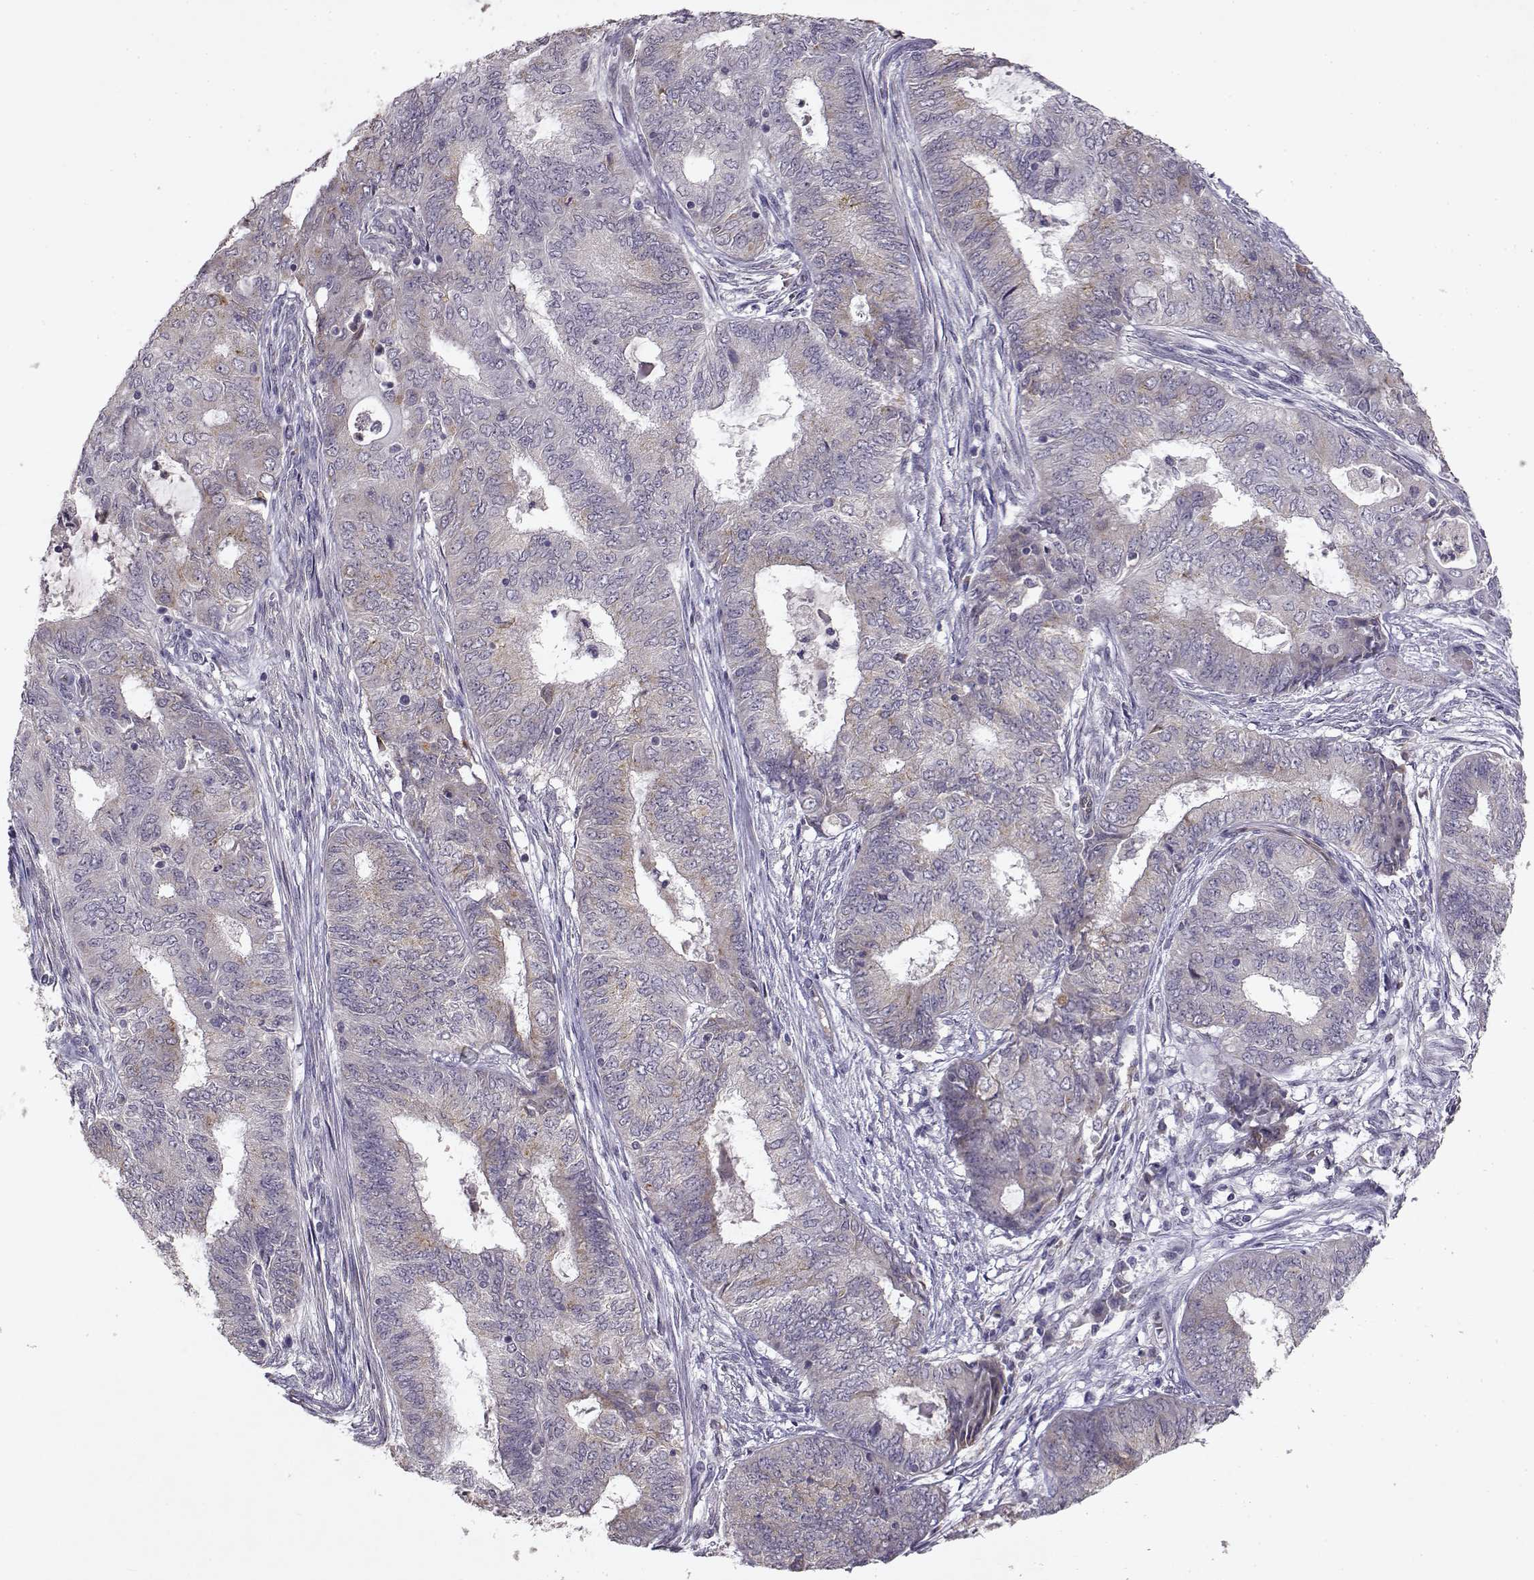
{"staining": {"intensity": "negative", "quantity": "none", "location": "none"}, "tissue": "endometrial cancer", "cell_type": "Tumor cells", "image_type": "cancer", "snomed": [{"axis": "morphology", "description": "Adenocarcinoma, NOS"}, {"axis": "topography", "description": "Endometrium"}], "caption": "There is no significant staining in tumor cells of endometrial cancer (adenocarcinoma).", "gene": "BMX", "patient": {"sex": "female", "age": 62}}